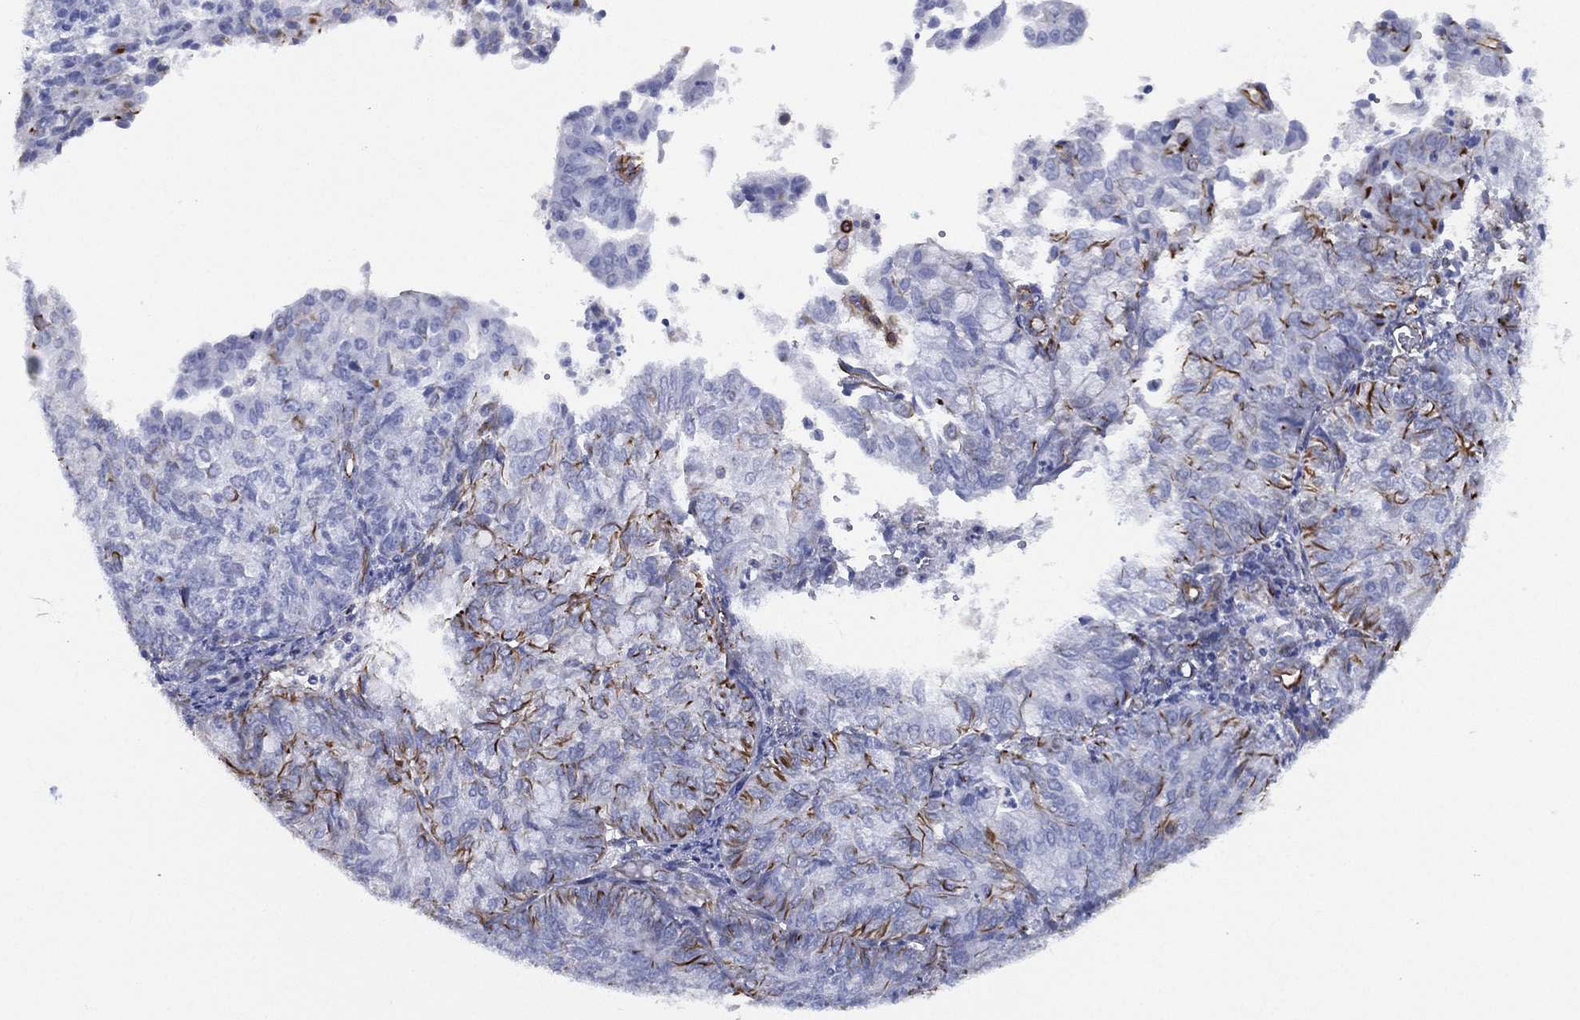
{"staining": {"intensity": "strong", "quantity": "<25%", "location": "cytoplasmic/membranous"}, "tissue": "endometrial cancer", "cell_type": "Tumor cells", "image_type": "cancer", "snomed": [{"axis": "morphology", "description": "Adenocarcinoma, NOS"}, {"axis": "topography", "description": "Endometrium"}], "caption": "Endometrial cancer stained with DAB immunohistochemistry (IHC) reveals medium levels of strong cytoplasmic/membranous expression in about <25% of tumor cells. The protein of interest is stained brown, and the nuclei are stained in blue (DAB (3,3'-diaminobenzidine) IHC with brightfield microscopy, high magnification).", "gene": "MAS1", "patient": {"sex": "female", "age": 82}}